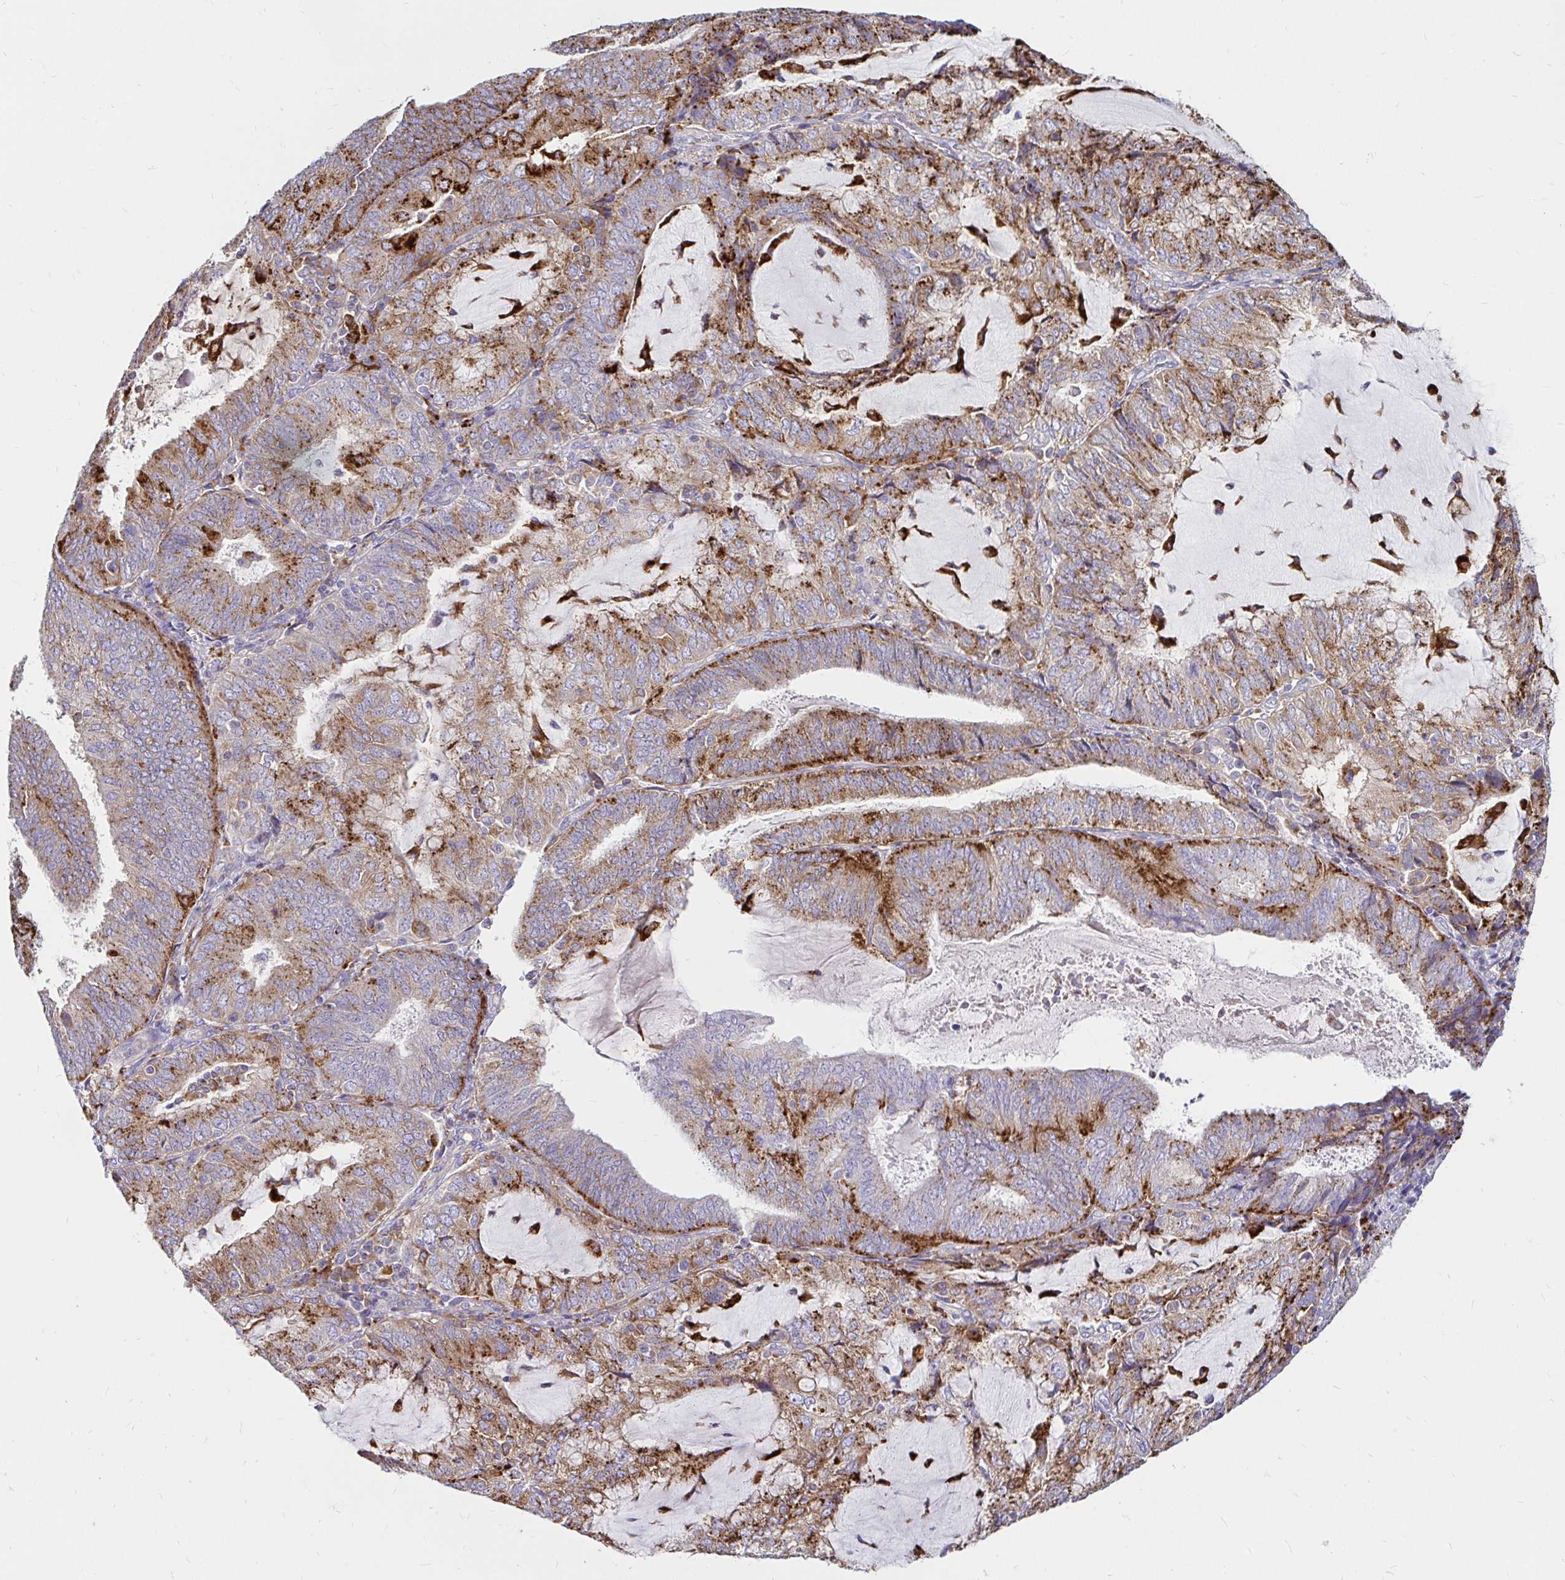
{"staining": {"intensity": "moderate", "quantity": ">75%", "location": "cytoplasmic/membranous"}, "tissue": "endometrial cancer", "cell_type": "Tumor cells", "image_type": "cancer", "snomed": [{"axis": "morphology", "description": "Adenocarcinoma, NOS"}, {"axis": "topography", "description": "Endometrium"}], "caption": "The photomicrograph displays a brown stain indicating the presence of a protein in the cytoplasmic/membranous of tumor cells in endometrial cancer.", "gene": "FUCA1", "patient": {"sex": "female", "age": 81}}